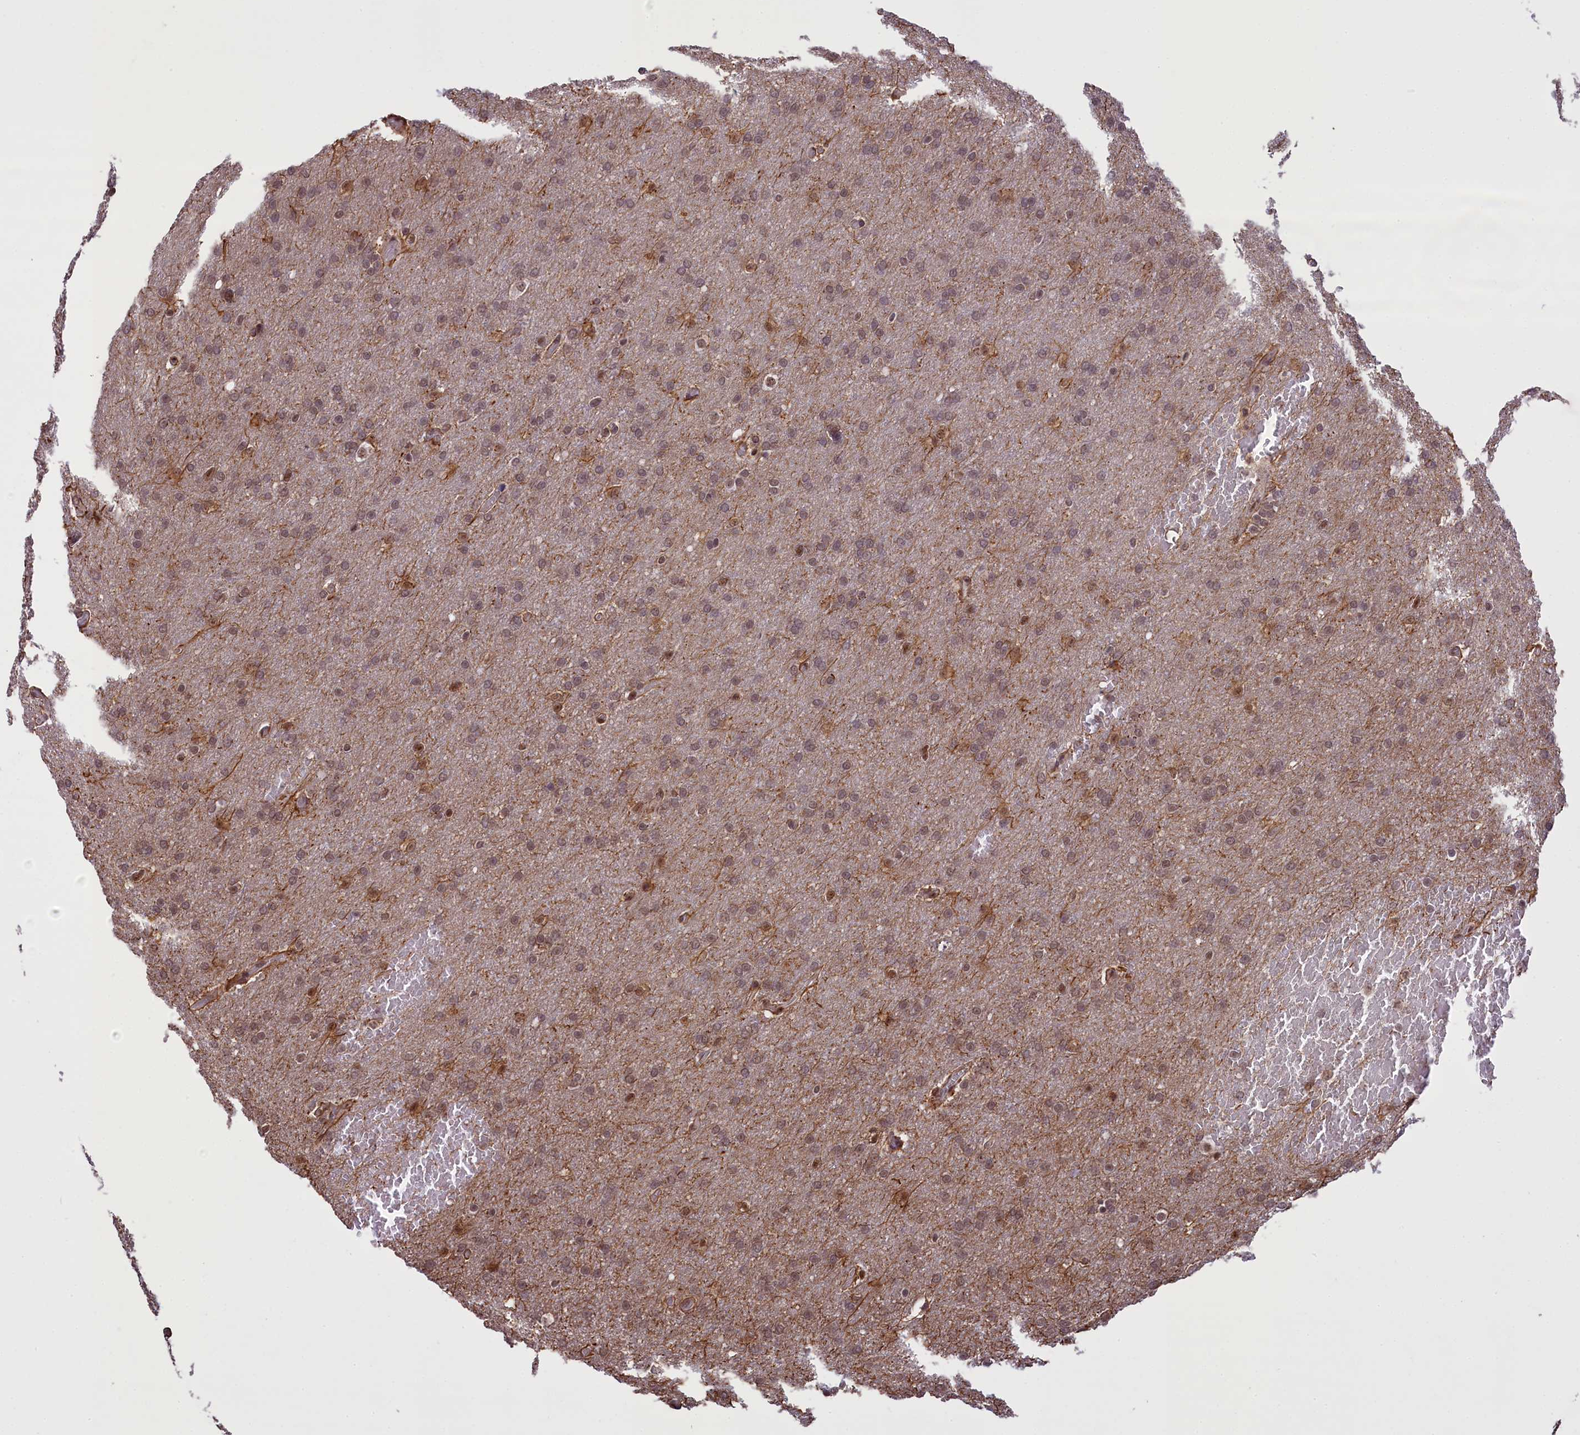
{"staining": {"intensity": "weak", "quantity": ">75%", "location": "nuclear"}, "tissue": "glioma", "cell_type": "Tumor cells", "image_type": "cancer", "snomed": [{"axis": "morphology", "description": "Glioma, malignant, High grade"}, {"axis": "topography", "description": "Cerebral cortex"}], "caption": "This histopathology image shows immunohistochemistry (IHC) staining of human glioma, with low weak nuclear expression in about >75% of tumor cells.", "gene": "CARD8", "patient": {"sex": "female", "age": 36}}